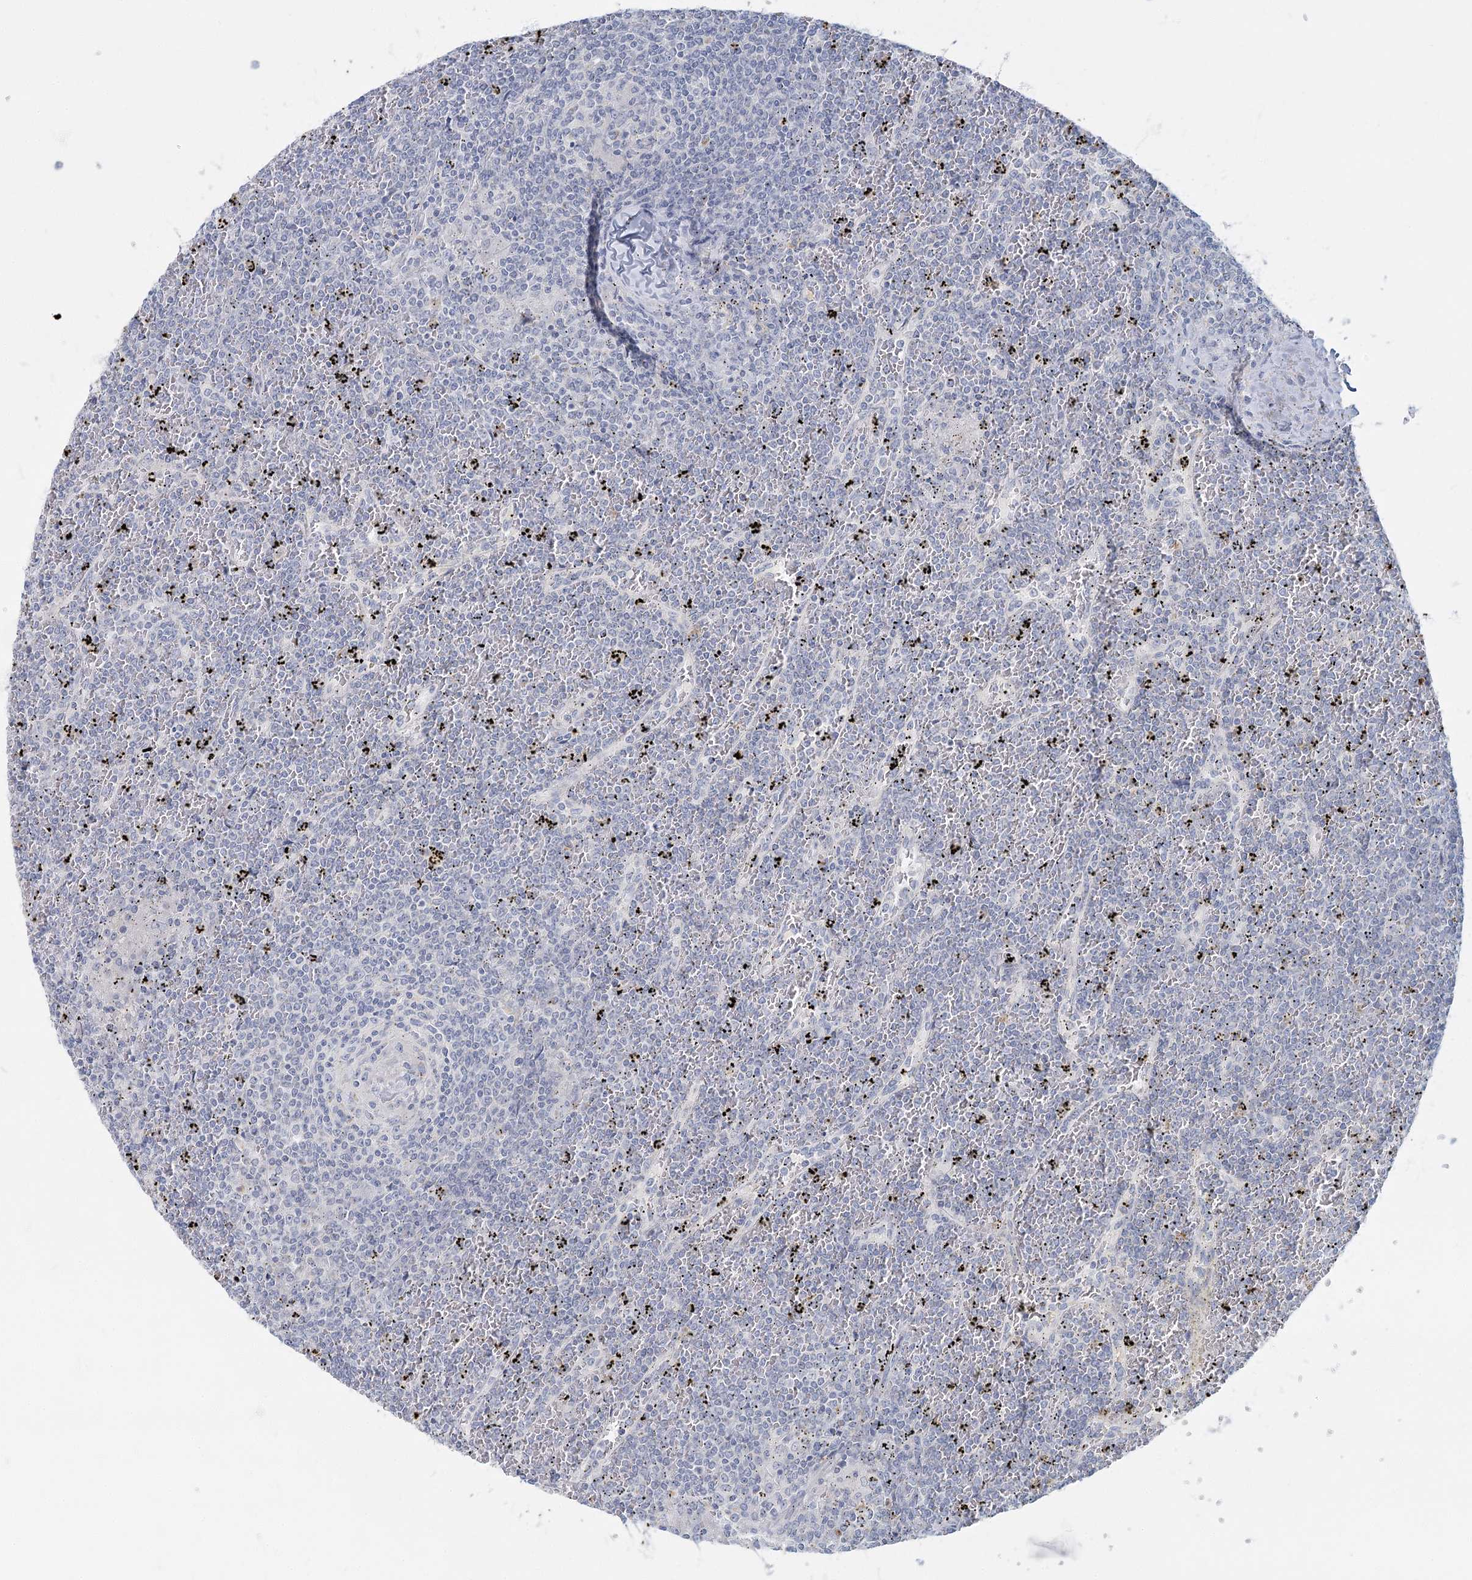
{"staining": {"intensity": "negative", "quantity": "none", "location": "none"}, "tissue": "lymphoma", "cell_type": "Tumor cells", "image_type": "cancer", "snomed": [{"axis": "morphology", "description": "Malignant lymphoma, non-Hodgkin's type, Low grade"}, {"axis": "topography", "description": "Spleen"}], "caption": "There is no significant expression in tumor cells of low-grade malignant lymphoma, non-Hodgkin's type. (Brightfield microscopy of DAB immunohistochemistry at high magnification).", "gene": "FAM110C", "patient": {"sex": "female", "age": 19}}